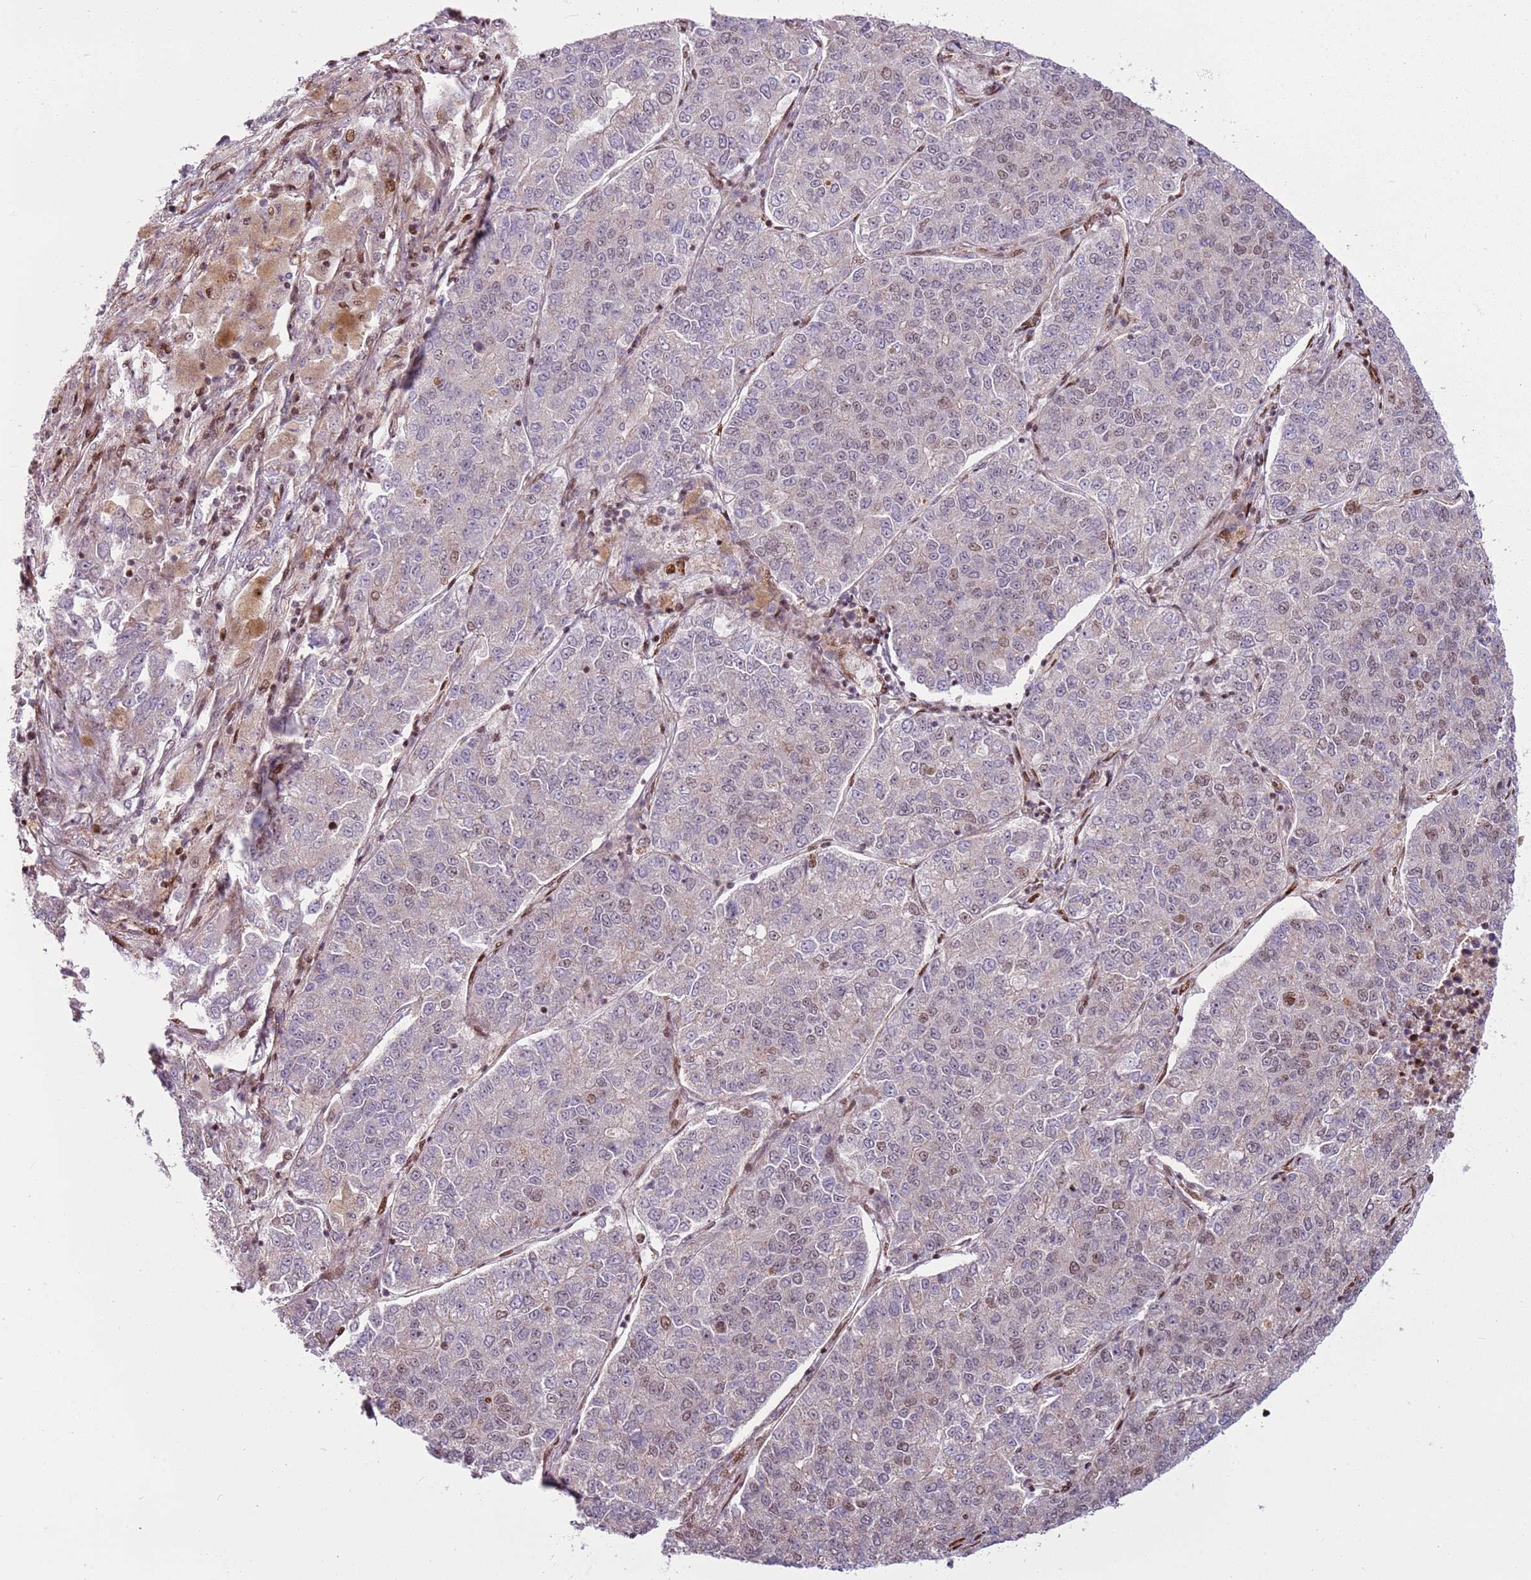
{"staining": {"intensity": "moderate", "quantity": "<25%", "location": "nuclear"}, "tissue": "lung cancer", "cell_type": "Tumor cells", "image_type": "cancer", "snomed": [{"axis": "morphology", "description": "Adenocarcinoma, NOS"}, {"axis": "topography", "description": "Lung"}], "caption": "A brown stain labels moderate nuclear positivity of a protein in lung cancer tumor cells.", "gene": "PCTP", "patient": {"sex": "male", "age": 49}}